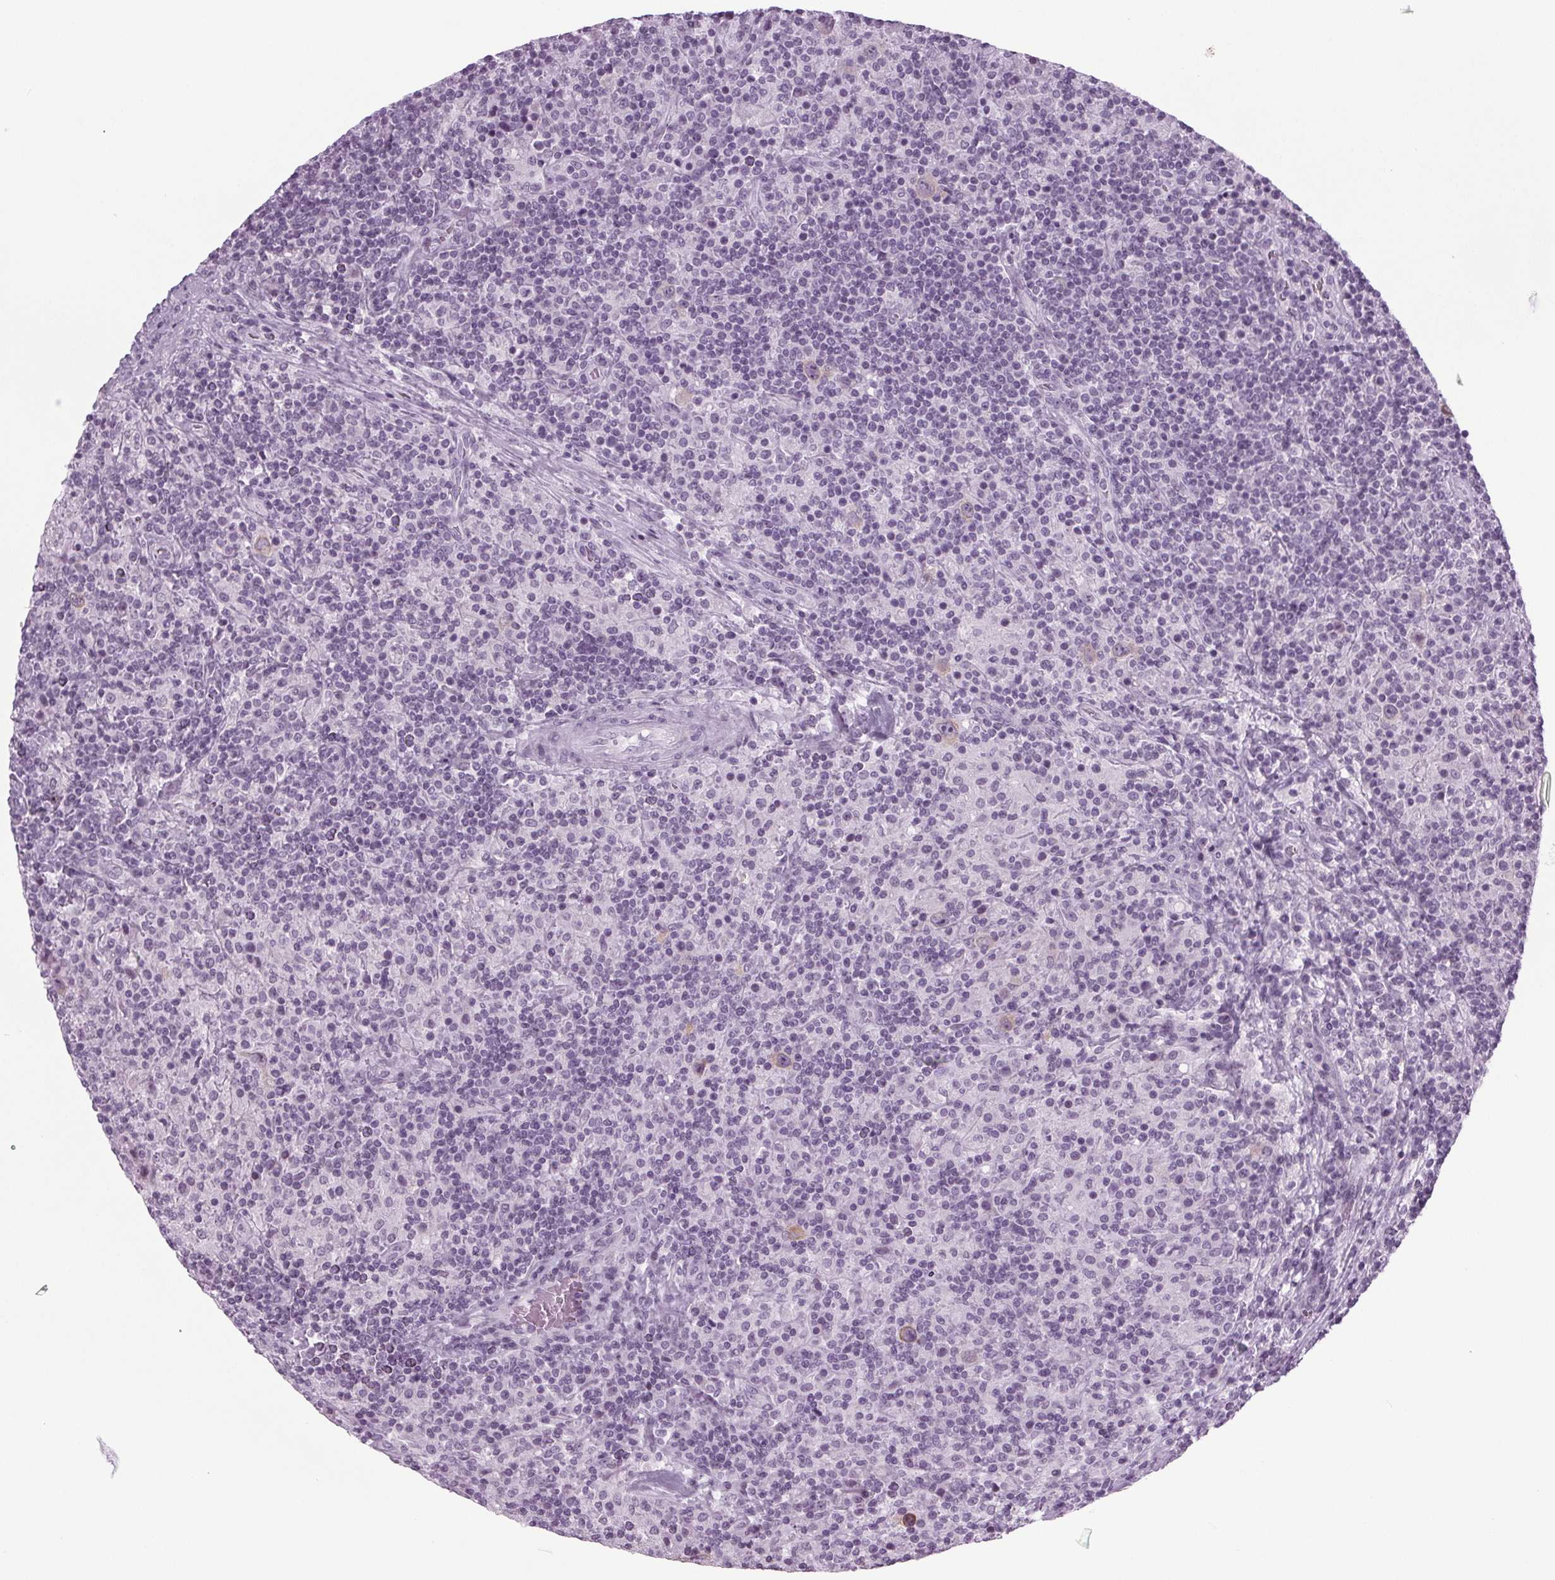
{"staining": {"intensity": "moderate", "quantity": "<25%", "location": "cytoplasmic/membranous"}, "tissue": "lymphoma", "cell_type": "Tumor cells", "image_type": "cancer", "snomed": [{"axis": "morphology", "description": "Hodgkin's disease, NOS"}, {"axis": "topography", "description": "Lymph node"}], "caption": "Immunohistochemistry (DAB (3,3'-diaminobenzidine)) staining of lymphoma demonstrates moderate cytoplasmic/membranous protein staining in approximately <25% of tumor cells.", "gene": "IGF2BP1", "patient": {"sex": "male", "age": 70}}